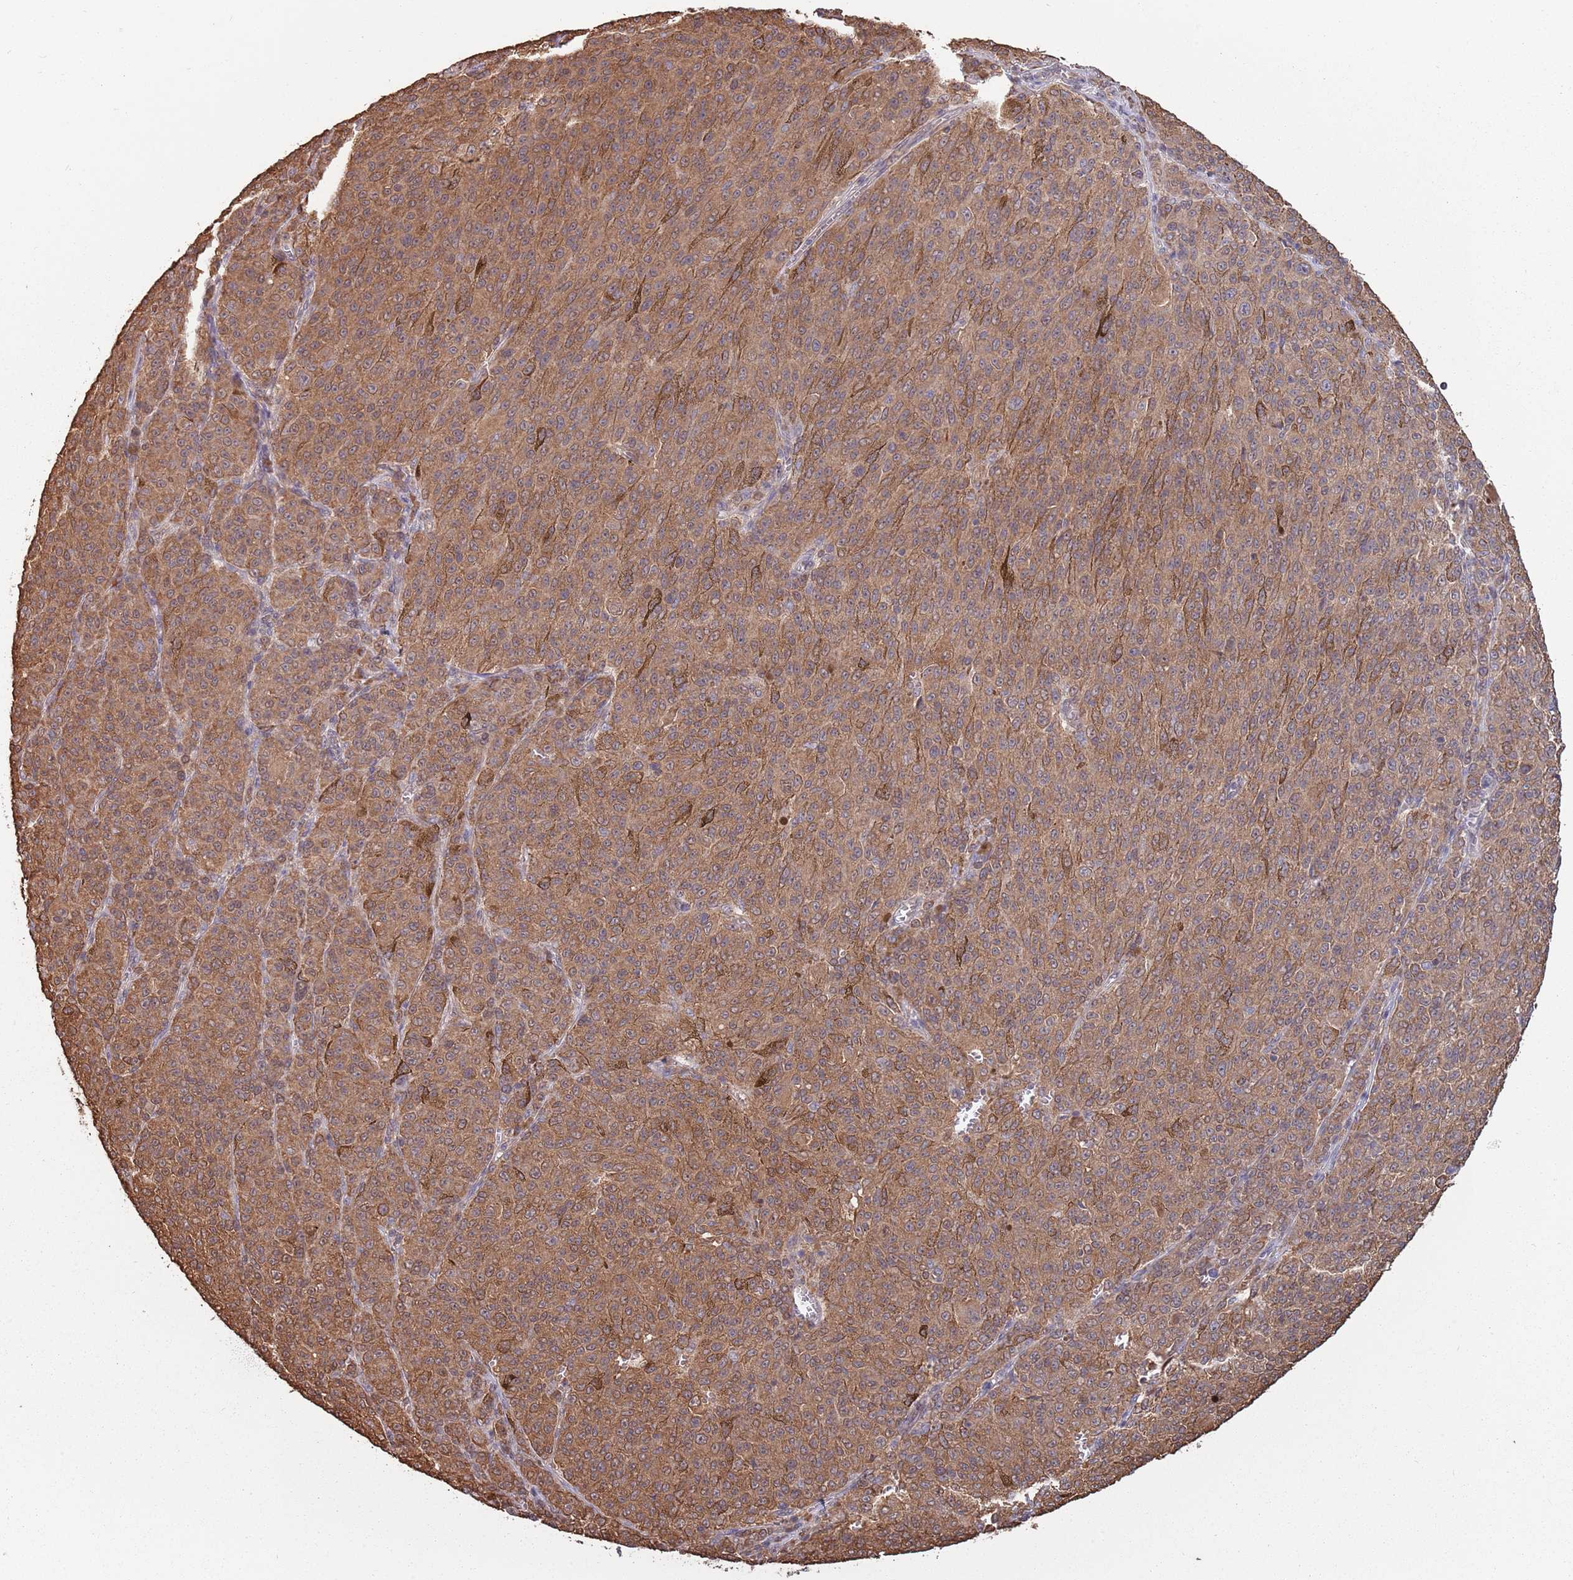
{"staining": {"intensity": "moderate", "quantity": ">75%", "location": "cytoplasmic/membranous"}, "tissue": "melanoma", "cell_type": "Tumor cells", "image_type": "cancer", "snomed": [{"axis": "morphology", "description": "Malignant melanoma, NOS"}, {"axis": "topography", "description": "Skin"}], "caption": "Melanoma stained for a protein (brown) exhibits moderate cytoplasmic/membranous positive positivity in about >75% of tumor cells.", "gene": "COG4", "patient": {"sex": "female", "age": 52}}